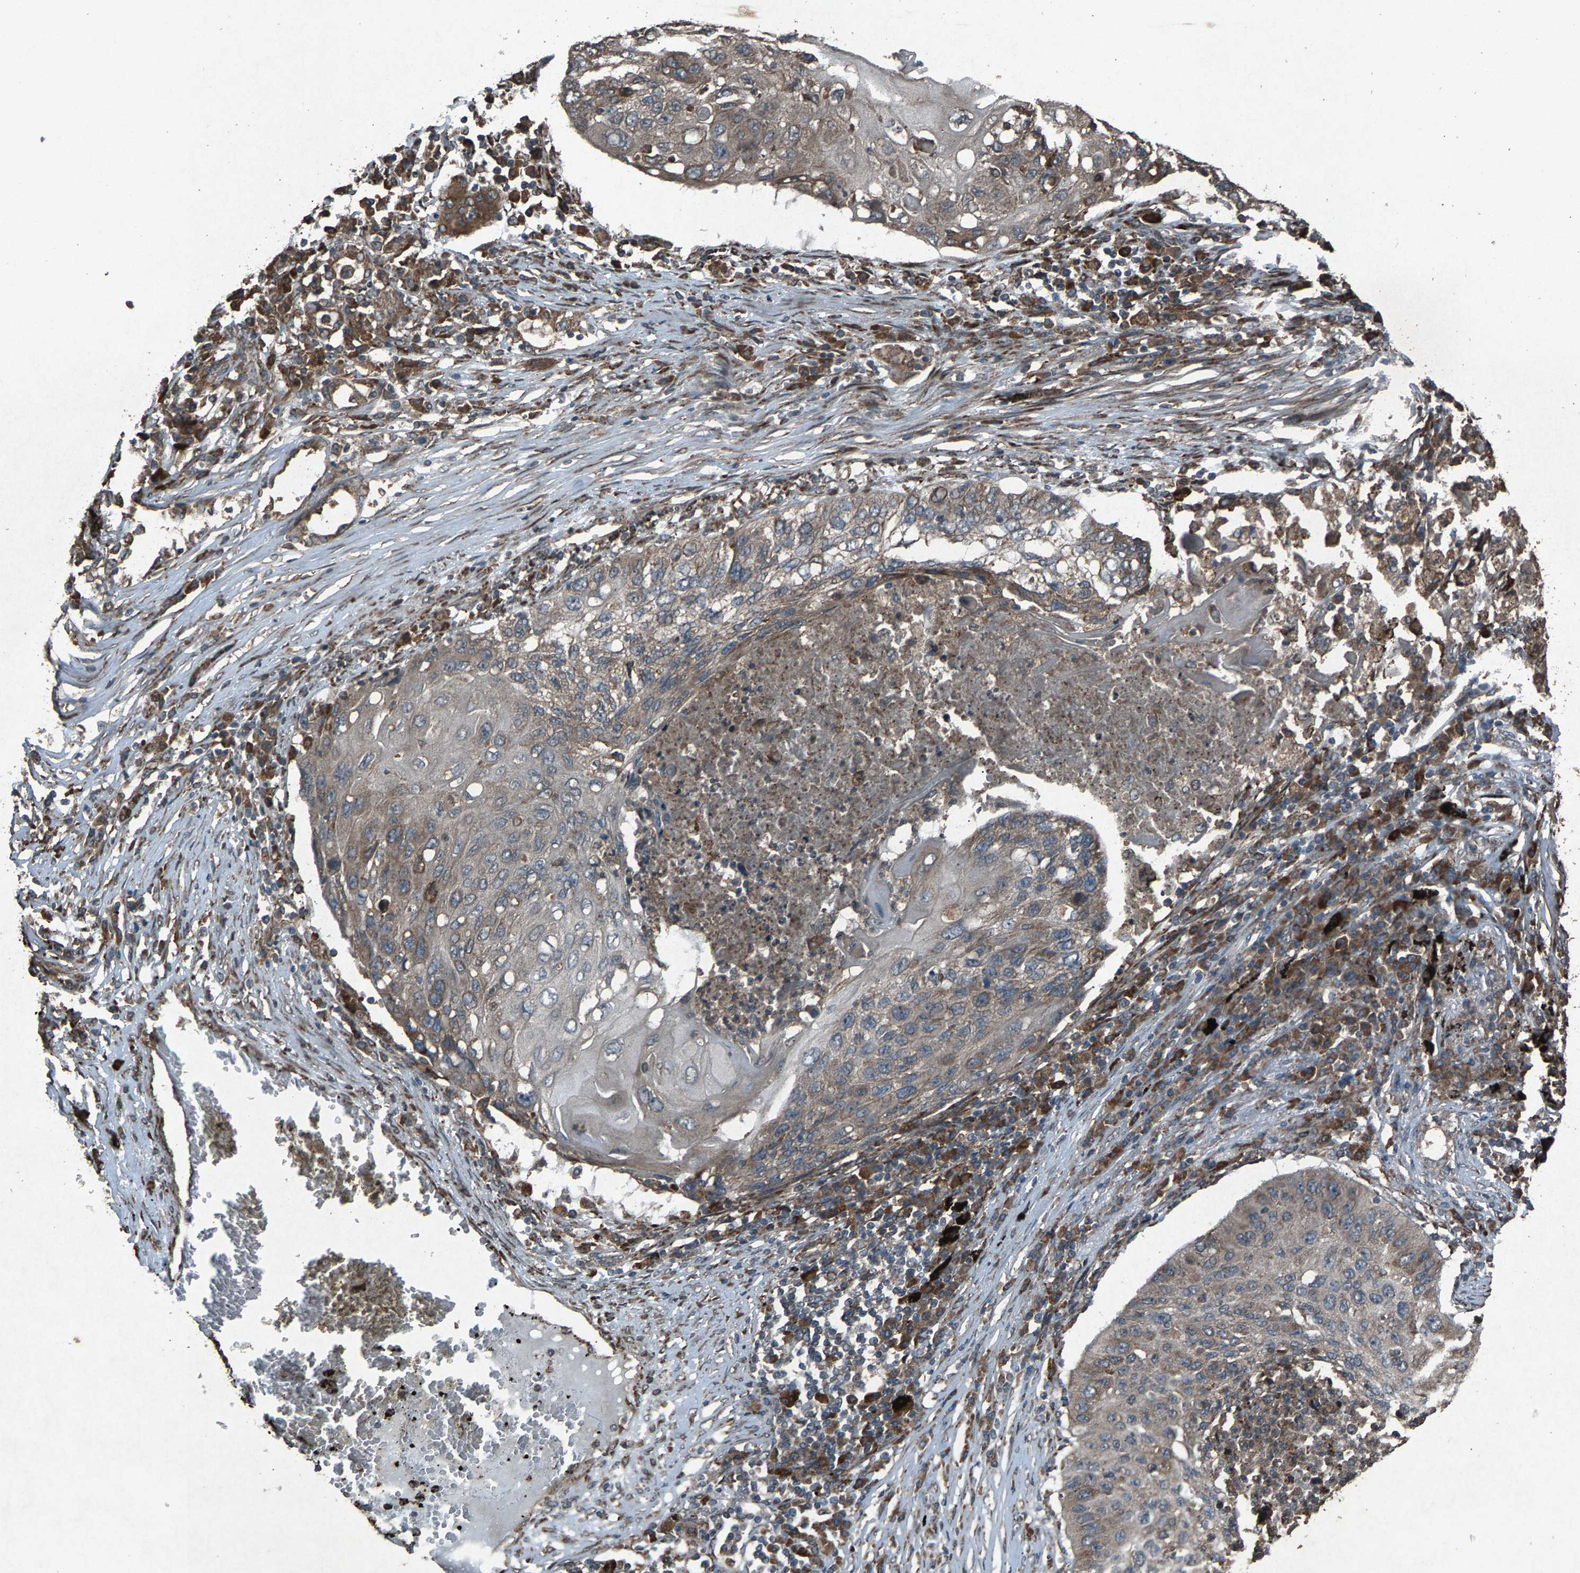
{"staining": {"intensity": "weak", "quantity": ">75%", "location": "cytoplasmic/membranous"}, "tissue": "lung cancer", "cell_type": "Tumor cells", "image_type": "cancer", "snomed": [{"axis": "morphology", "description": "Squamous cell carcinoma, NOS"}, {"axis": "topography", "description": "Lung"}], "caption": "Tumor cells demonstrate low levels of weak cytoplasmic/membranous positivity in about >75% of cells in human lung cancer.", "gene": "CALR", "patient": {"sex": "female", "age": 63}}